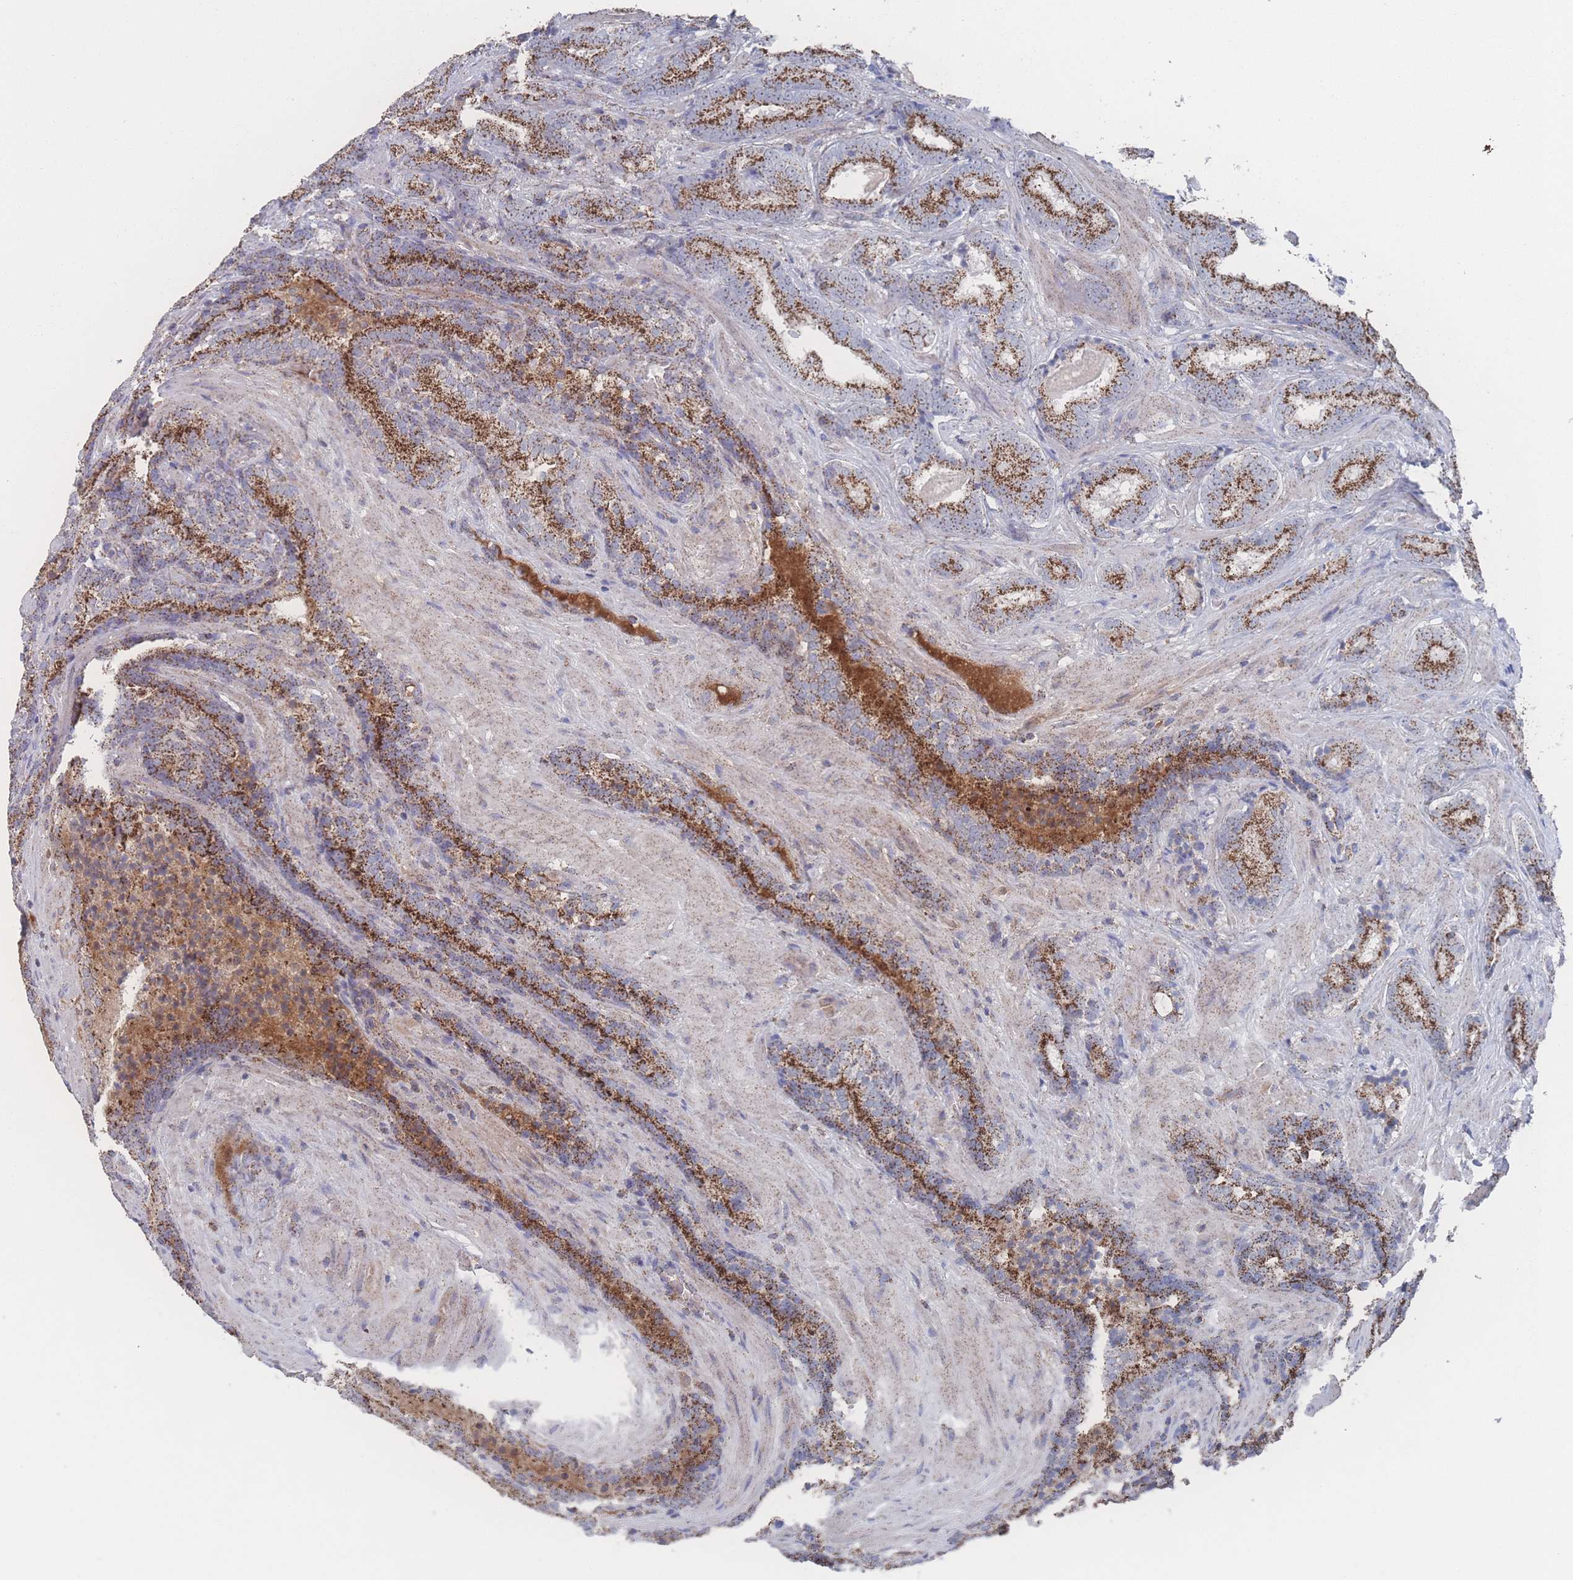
{"staining": {"intensity": "strong", "quantity": ">75%", "location": "cytoplasmic/membranous"}, "tissue": "prostate cancer", "cell_type": "Tumor cells", "image_type": "cancer", "snomed": [{"axis": "morphology", "description": "Adenocarcinoma, Low grade"}, {"axis": "topography", "description": "Prostate"}], "caption": "Tumor cells exhibit high levels of strong cytoplasmic/membranous expression in about >75% of cells in prostate cancer (low-grade adenocarcinoma).", "gene": "PEX14", "patient": {"sex": "male", "age": 58}}